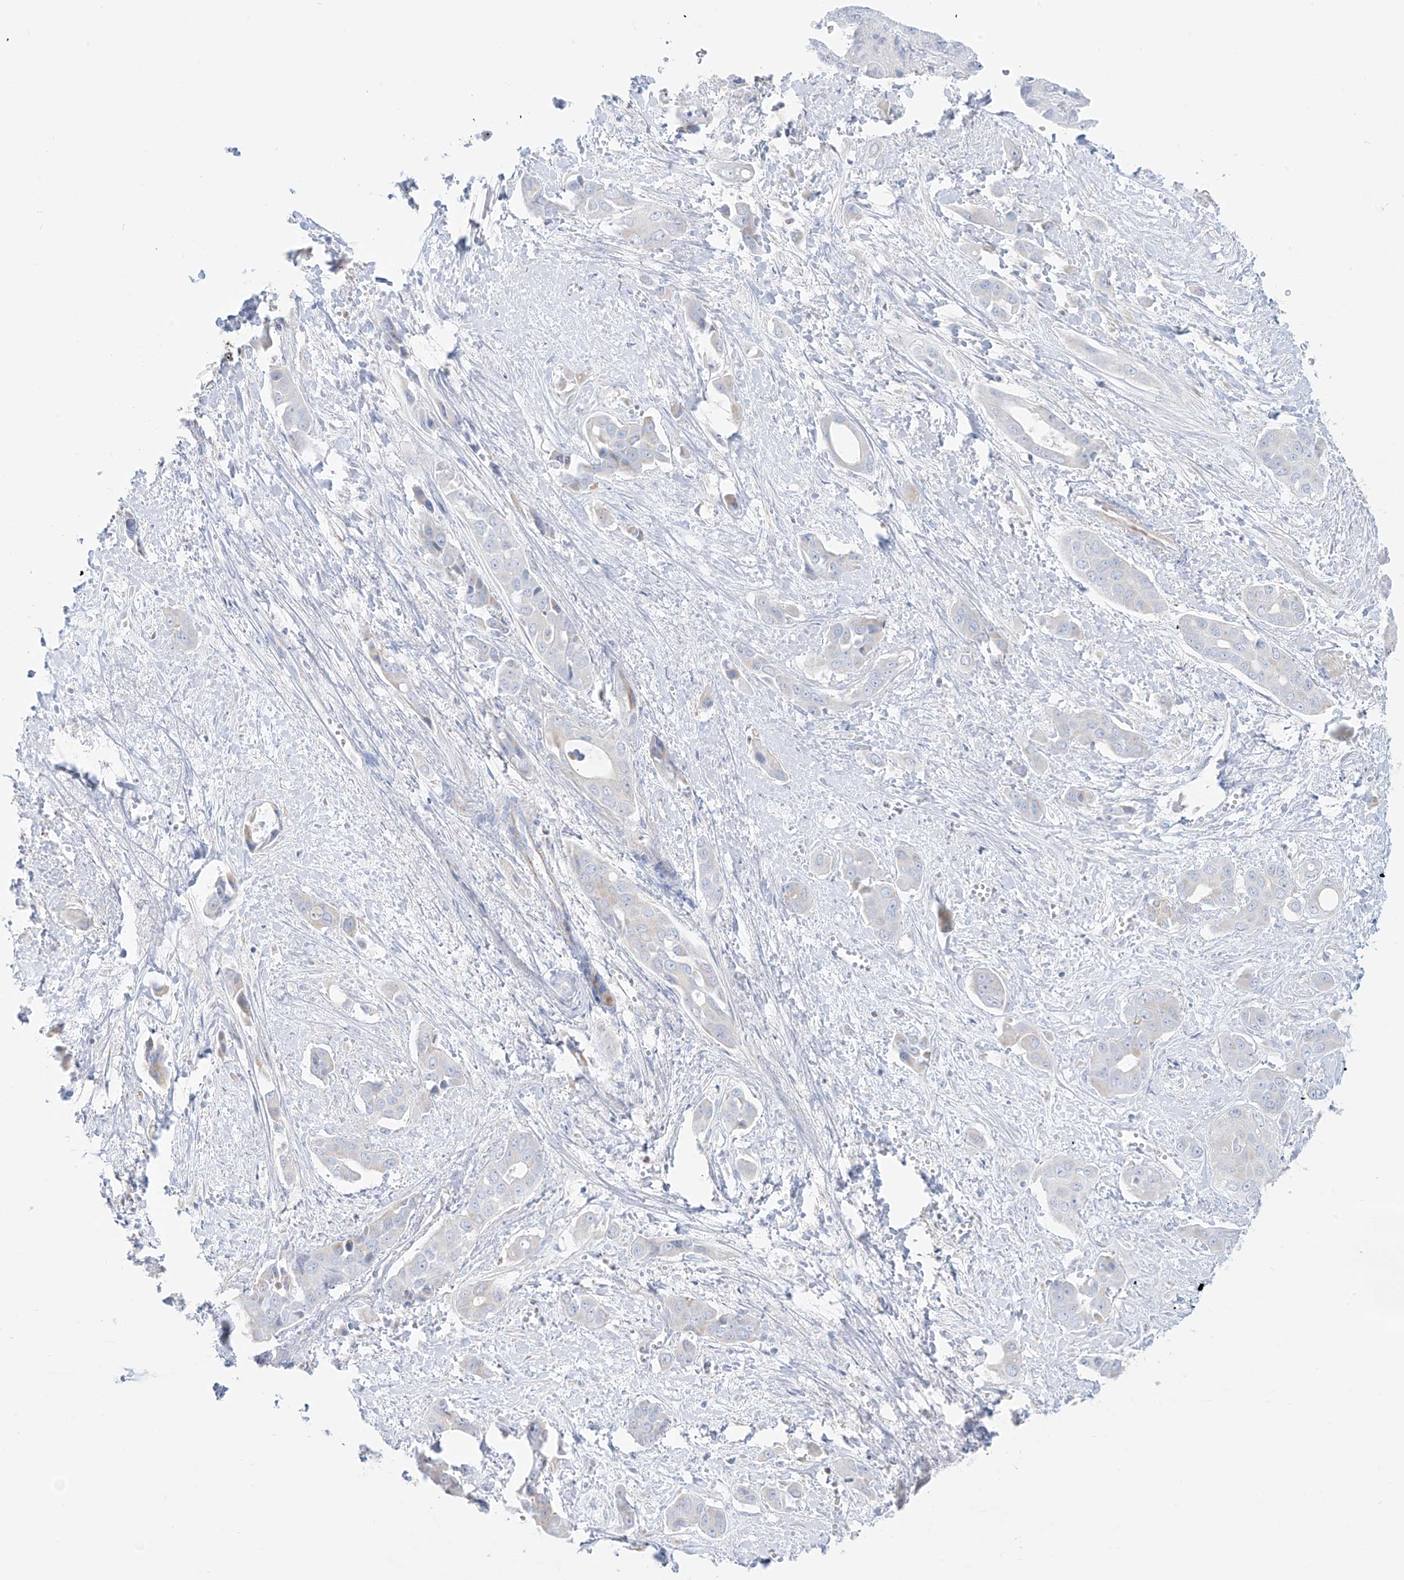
{"staining": {"intensity": "negative", "quantity": "none", "location": "none"}, "tissue": "liver cancer", "cell_type": "Tumor cells", "image_type": "cancer", "snomed": [{"axis": "morphology", "description": "Cholangiocarcinoma"}, {"axis": "topography", "description": "Liver"}], "caption": "DAB (3,3'-diaminobenzidine) immunohistochemical staining of liver cancer reveals no significant expression in tumor cells.", "gene": "SLC26A3", "patient": {"sex": "female", "age": 52}}